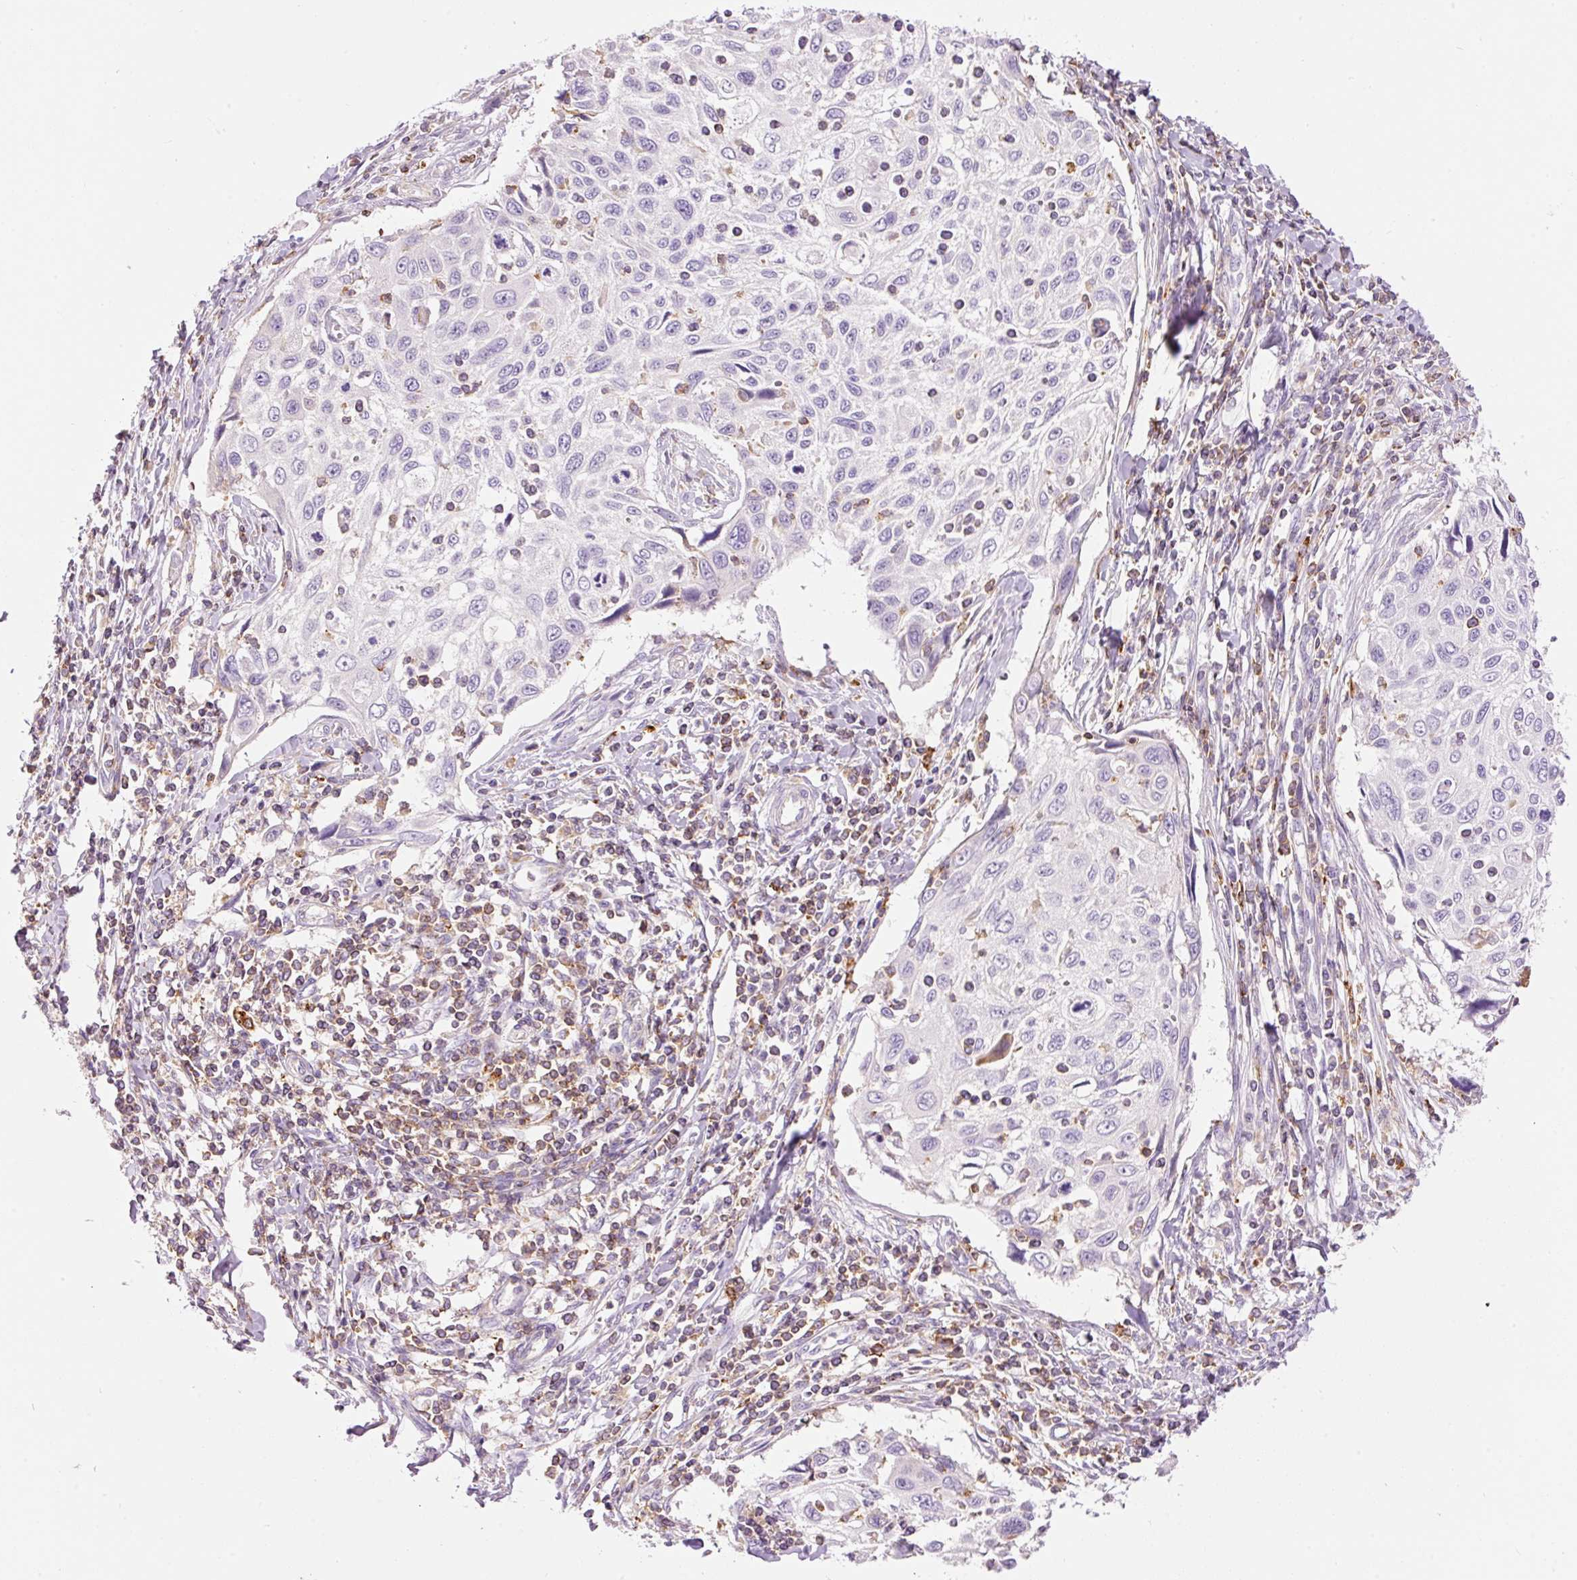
{"staining": {"intensity": "negative", "quantity": "none", "location": "none"}, "tissue": "cervical cancer", "cell_type": "Tumor cells", "image_type": "cancer", "snomed": [{"axis": "morphology", "description": "Squamous cell carcinoma, NOS"}, {"axis": "topography", "description": "Cervix"}], "caption": "This photomicrograph is of cervical squamous cell carcinoma stained with immunohistochemistry (IHC) to label a protein in brown with the nuclei are counter-stained blue. There is no expression in tumor cells. (Brightfield microscopy of DAB immunohistochemistry at high magnification).", "gene": "DOK6", "patient": {"sex": "female", "age": 70}}